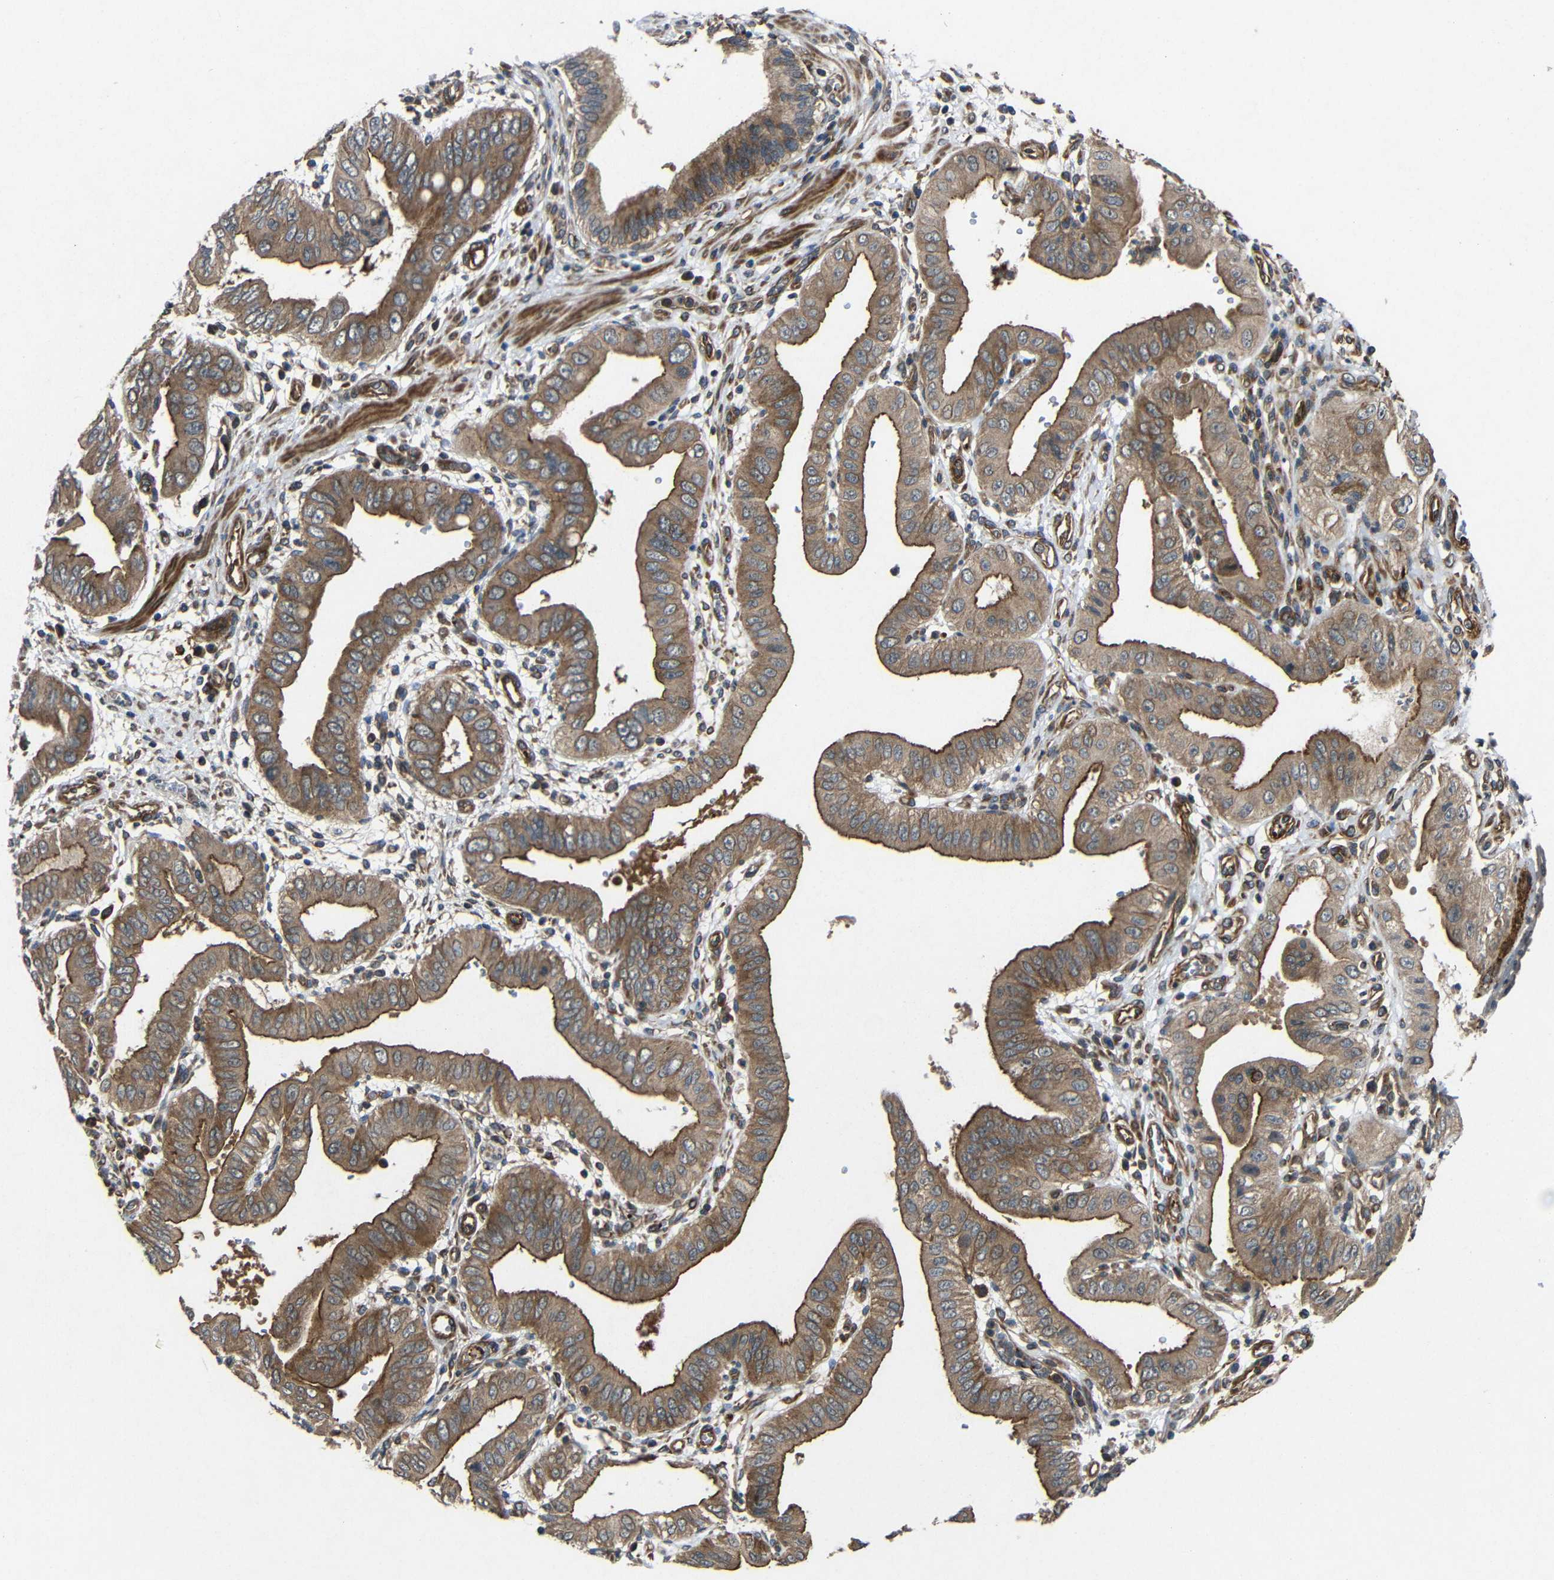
{"staining": {"intensity": "moderate", "quantity": ">75%", "location": "cytoplasmic/membranous"}, "tissue": "pancreatic cancer", "cell_type": "Tumor cells", "image_type": "cancer", "snomed": [{"axis": "morphology", "description": "Normal tissue, NOS"}, {"axis": "topography", "description": "Lymph node"}], "caption": "Protein expression analysis of human pancreatic cancer reveals moderate cytoplasmic/membranous staining in about >75% of tumor cells.", "gene": "EIF2S1", "patient": {"sex": "male", "age": 50}}